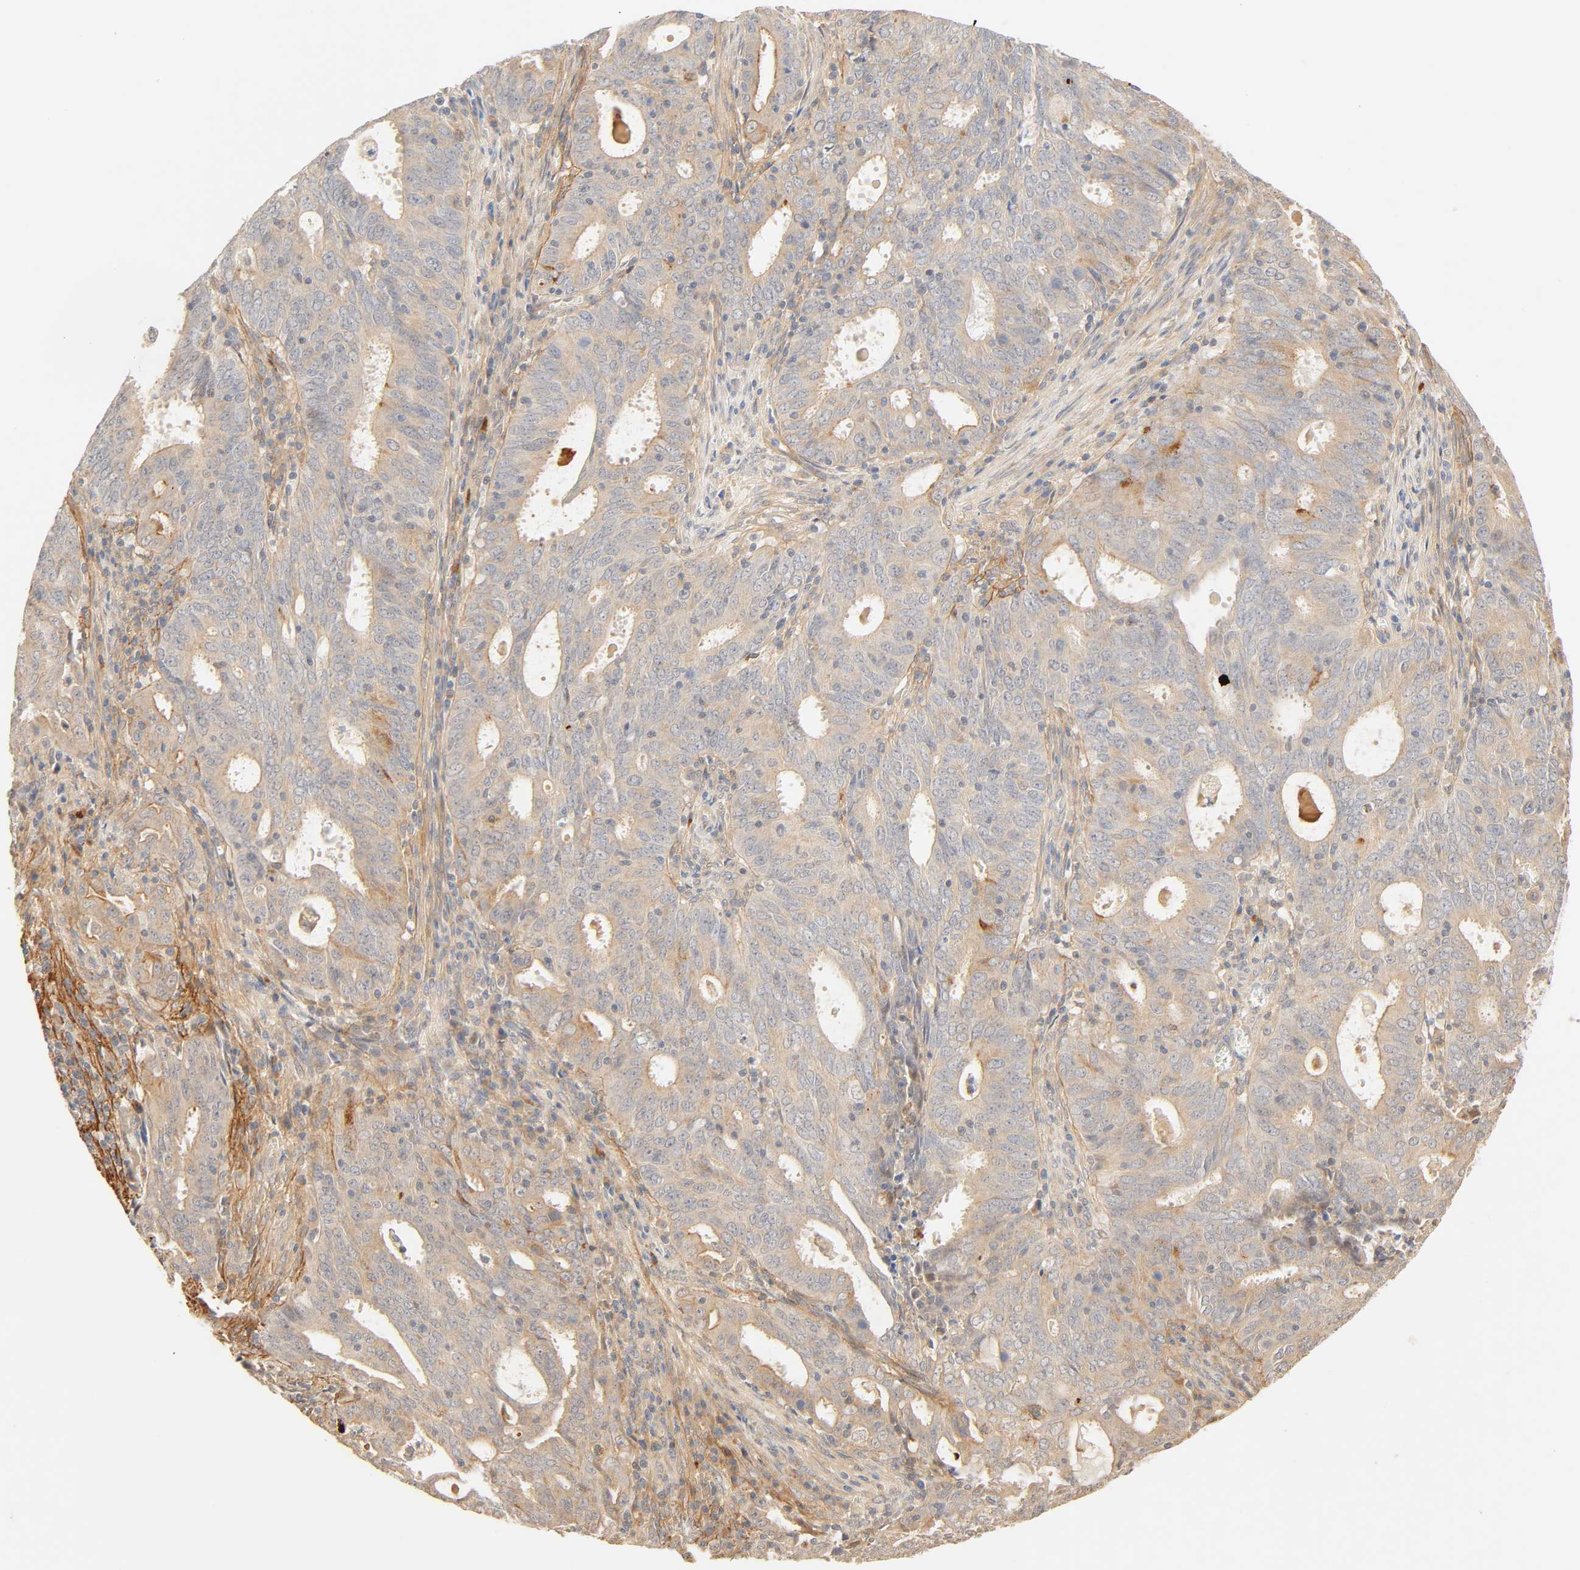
{"staining": {"intensity": "weak", "quantity": ">75%", "location": "cytoplasmic/membranous"}, "tissue": "cervical cancer", "cell_type": "Tumor cells", "image_type": "cancer", "snomed": [{"axis": "morphology", "description": "Adenocarcinoma, NOS"}, {"axis": "topography", "description": "Cervix"}], "caption": "Protein expression analysis of cervical cancer (adenocarcinoma) exhibits weak cytoplasmic/membranous staining in about >75% of tumor cells.", "gene": "CACNA1G", "patient": {"sex": "female", "age": 44}}